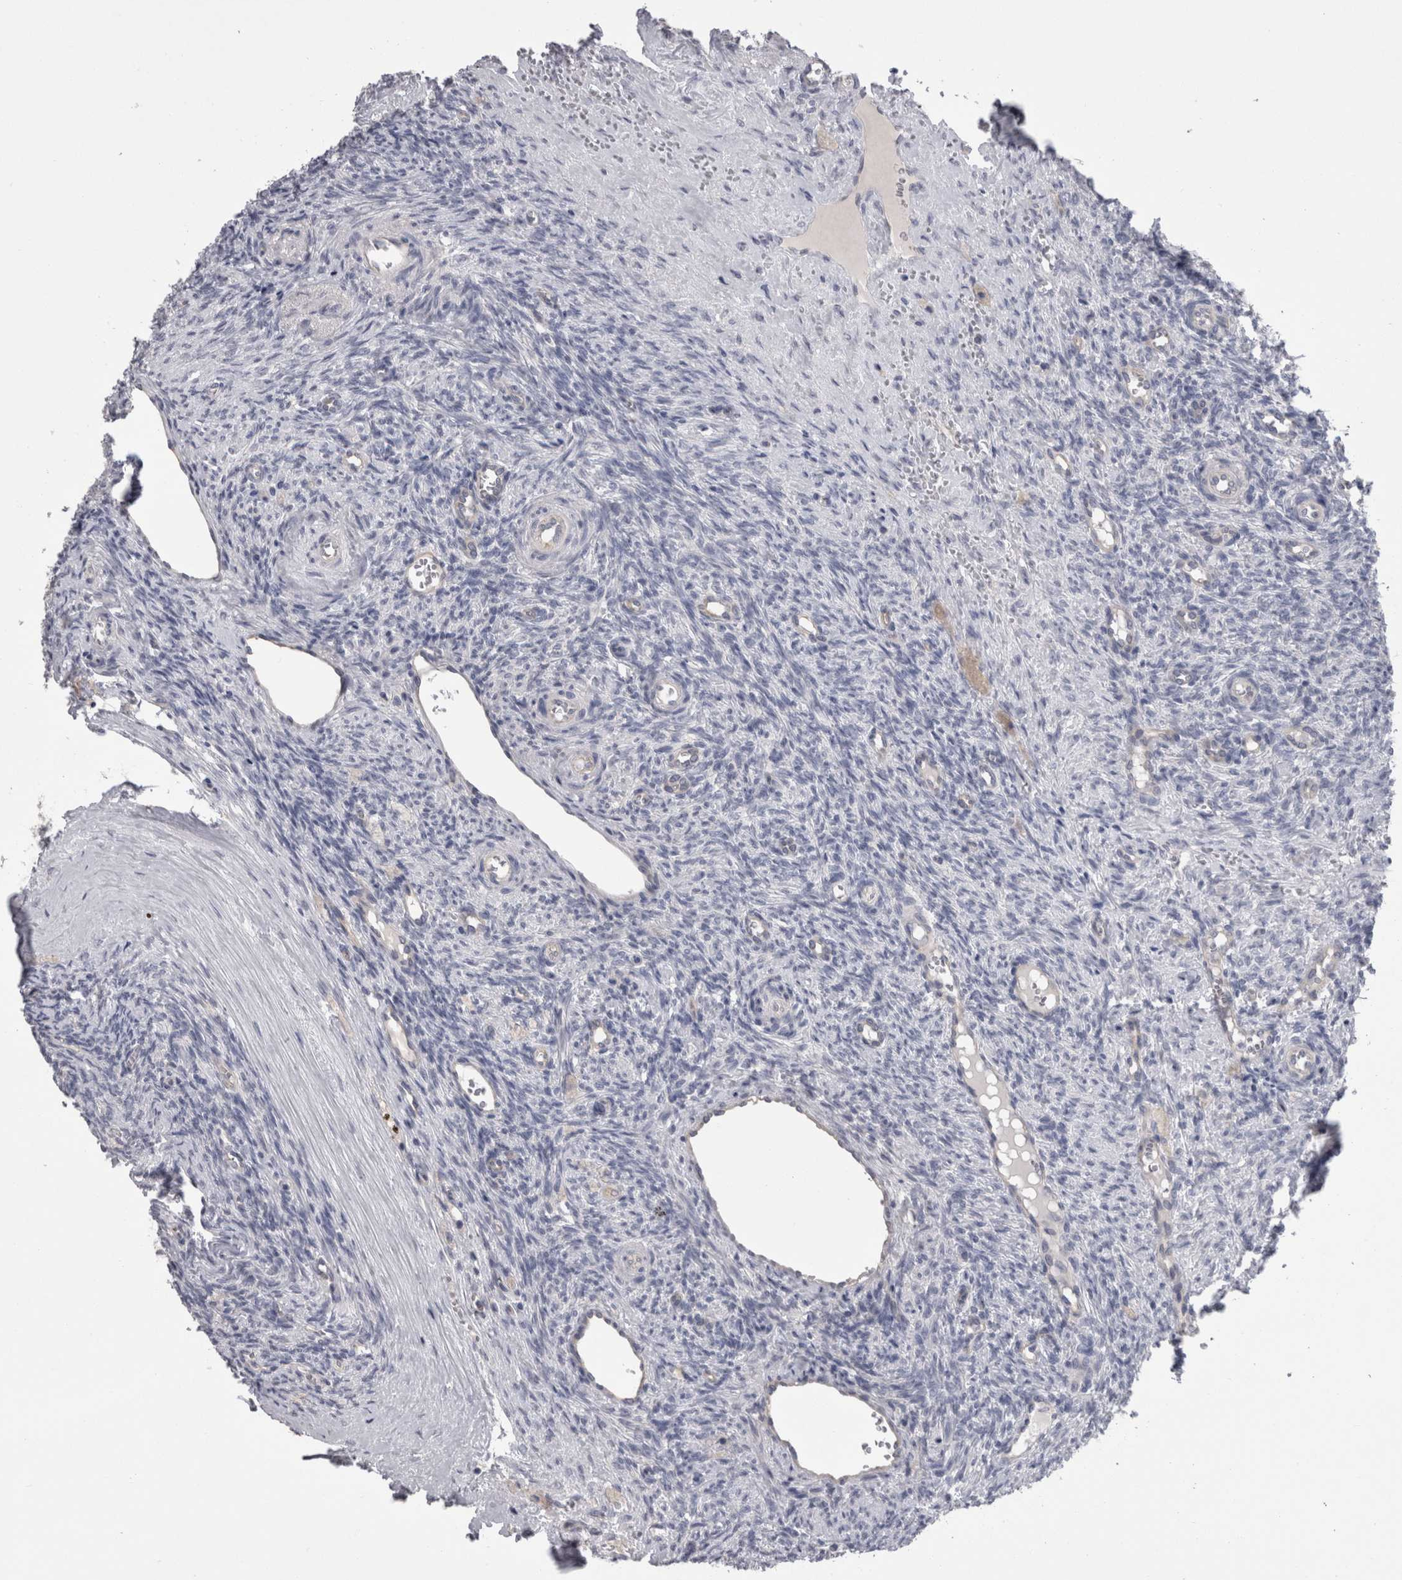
{"staining": {"intensity": "negative", "quantity": "none", "location": "none"}, "tissue": "ovary", "cell_type": "Ovarian stroma cells", "image_type": "normal", "snomed": [{"axis": "morphology", "description": "Normal tissue, NOS"}, {"axis": "topography", "description": "Ovary"}], "caption": "A histopathology image of ovary stained for a protein shows no brown staining in ovarian stroma cells. (DAB immunohistochemistry (IHC) with hematoxylin counter stain).", "gene": "LYZL6", "patient": {"sex": "female", "age": 41}}